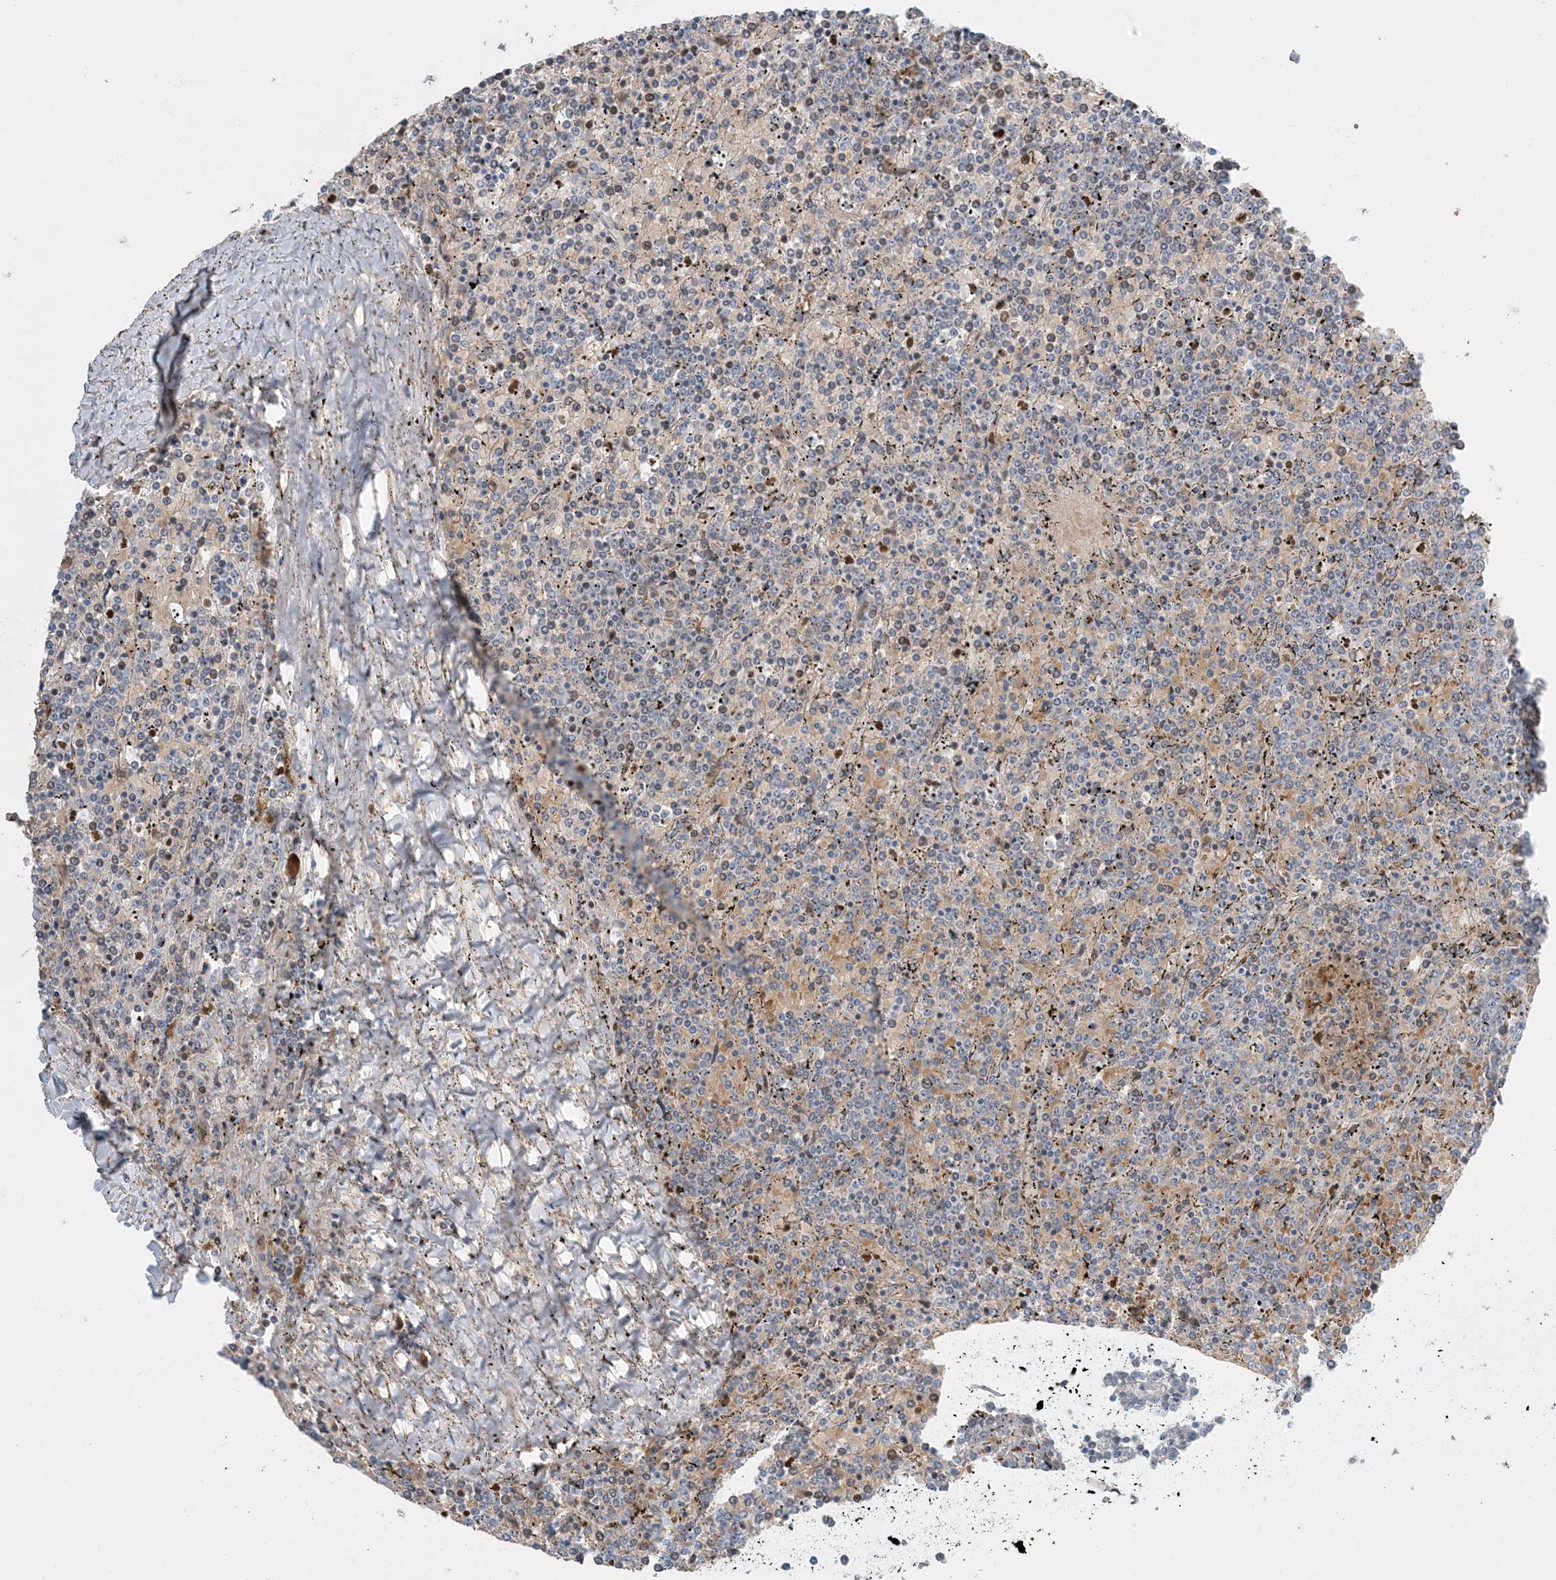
{"staining": {"intensity": "negative", "quantity": "none", "location": "none"}, "tissue": "lymphoma", "cell_type": "Tumor cells", "image_type": "cancer", "snomed": [{"axis": "morphology", "description": "Malignant lymphoma, non-Hodgkin's type, Low grade"}, {"axis": "topography", "description": "Spleen"}], "caption": "IHC of human low-grade malignant lymphoma, non-Hodgkin's type displays no positivity in tumor cells.", "gene": "MMGT1", "patient": {"sex": "female", "age": 19}}